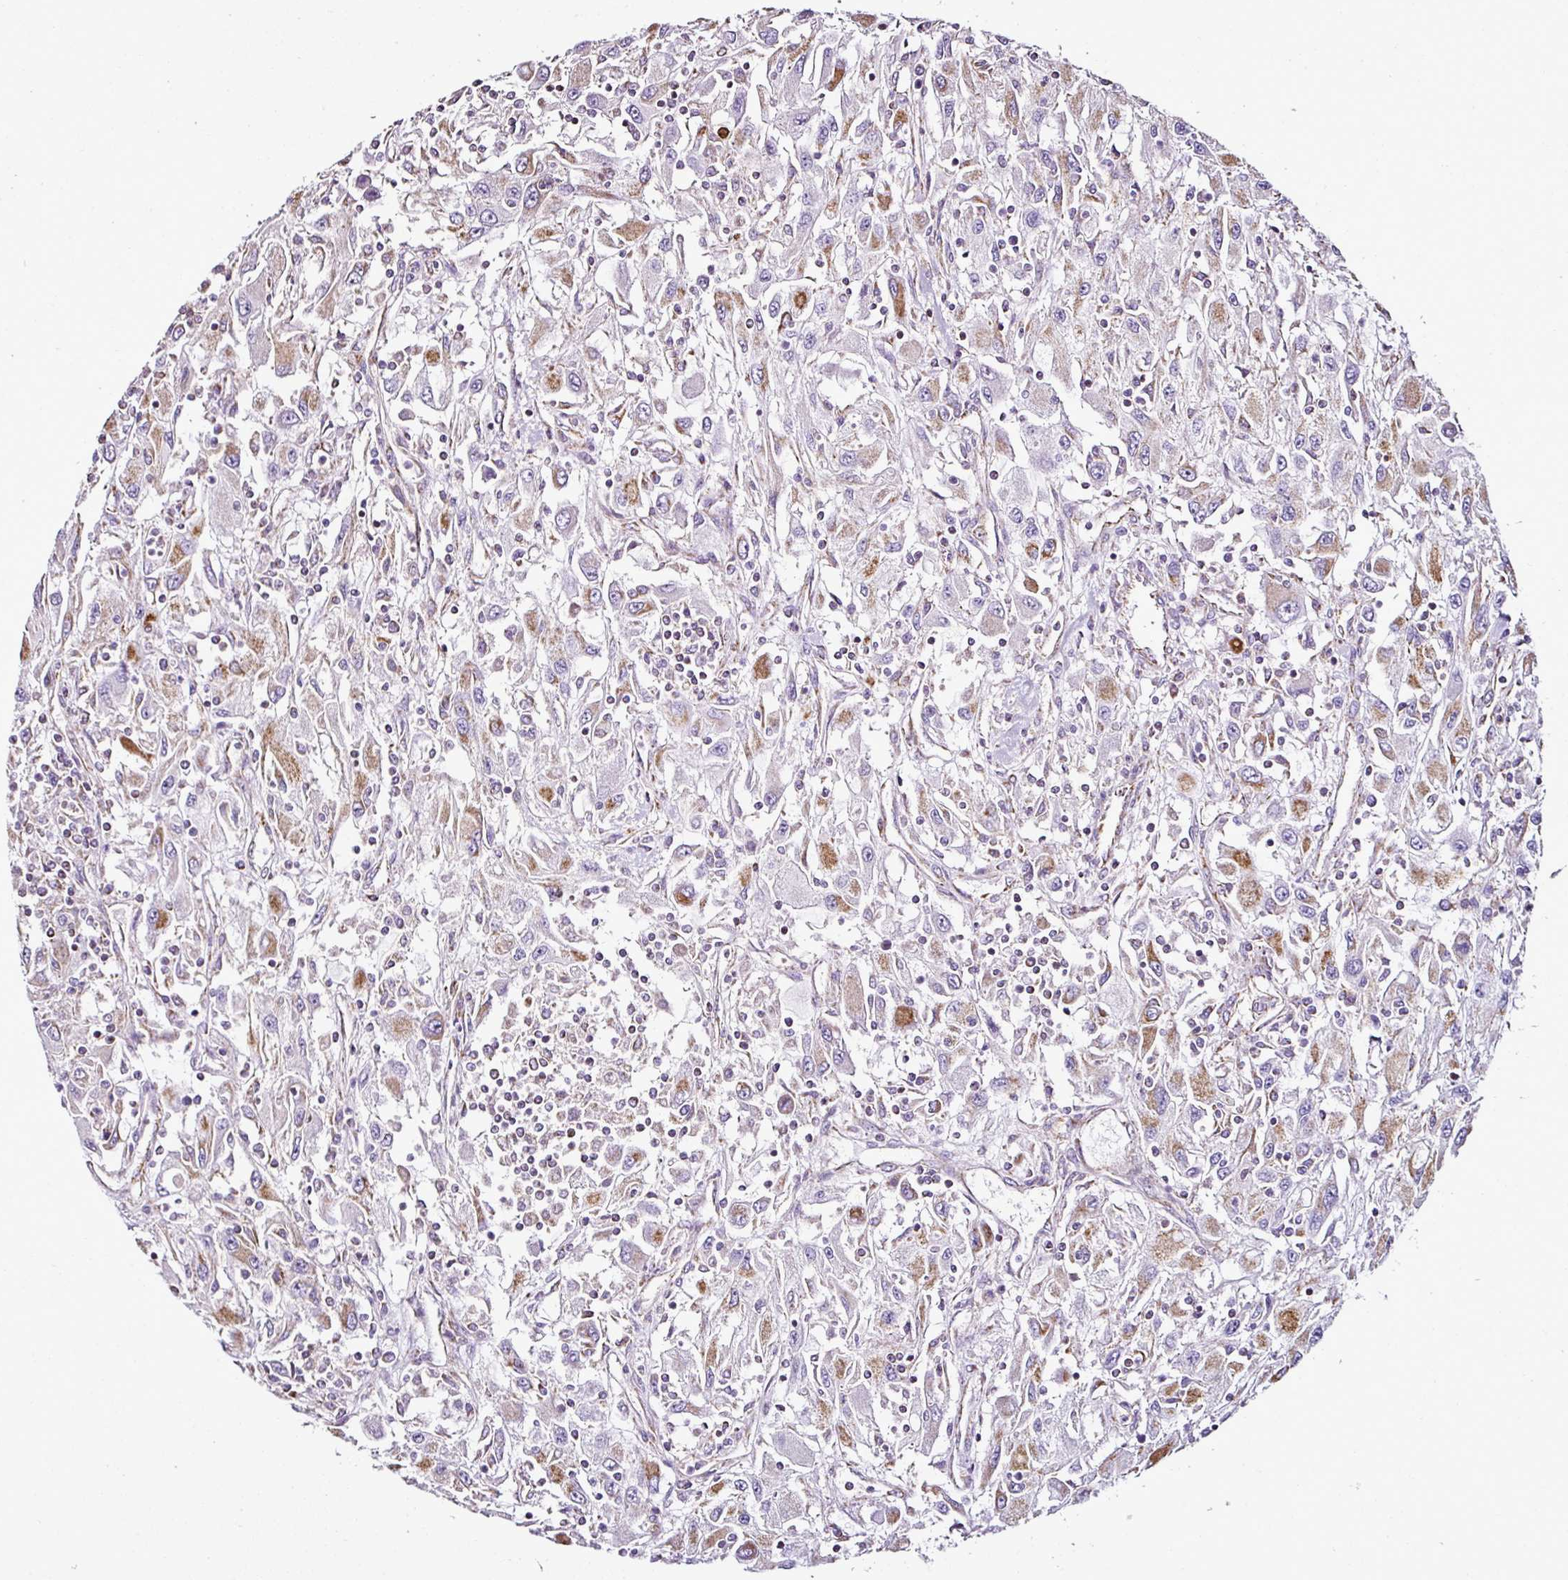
{"staining": {"intensity": "moderate", "quantity": "<25%", "location": "cytoplasmic/membranous"}, "tissue": "renal cancer", "cell_type": "Tumor cells", "image_type": "cancer", "snomed": [{"axis": "morphology", "description": "Adenocarcinoma, NOS"}, {"axis": "topography", "description": "Kidney"}], "caption": "A high-resolution histopathology image shows immunohistochemistry staining of renal cancer (adenocarcinoma), which reveals moderate cytoplasmic/membranous expression in approximately <25% of tumor cells. (IHC, brightfield microscopy, high magnification).", "gene": "DPAGT1", "patient": {"sex": "female", "age": 67}}